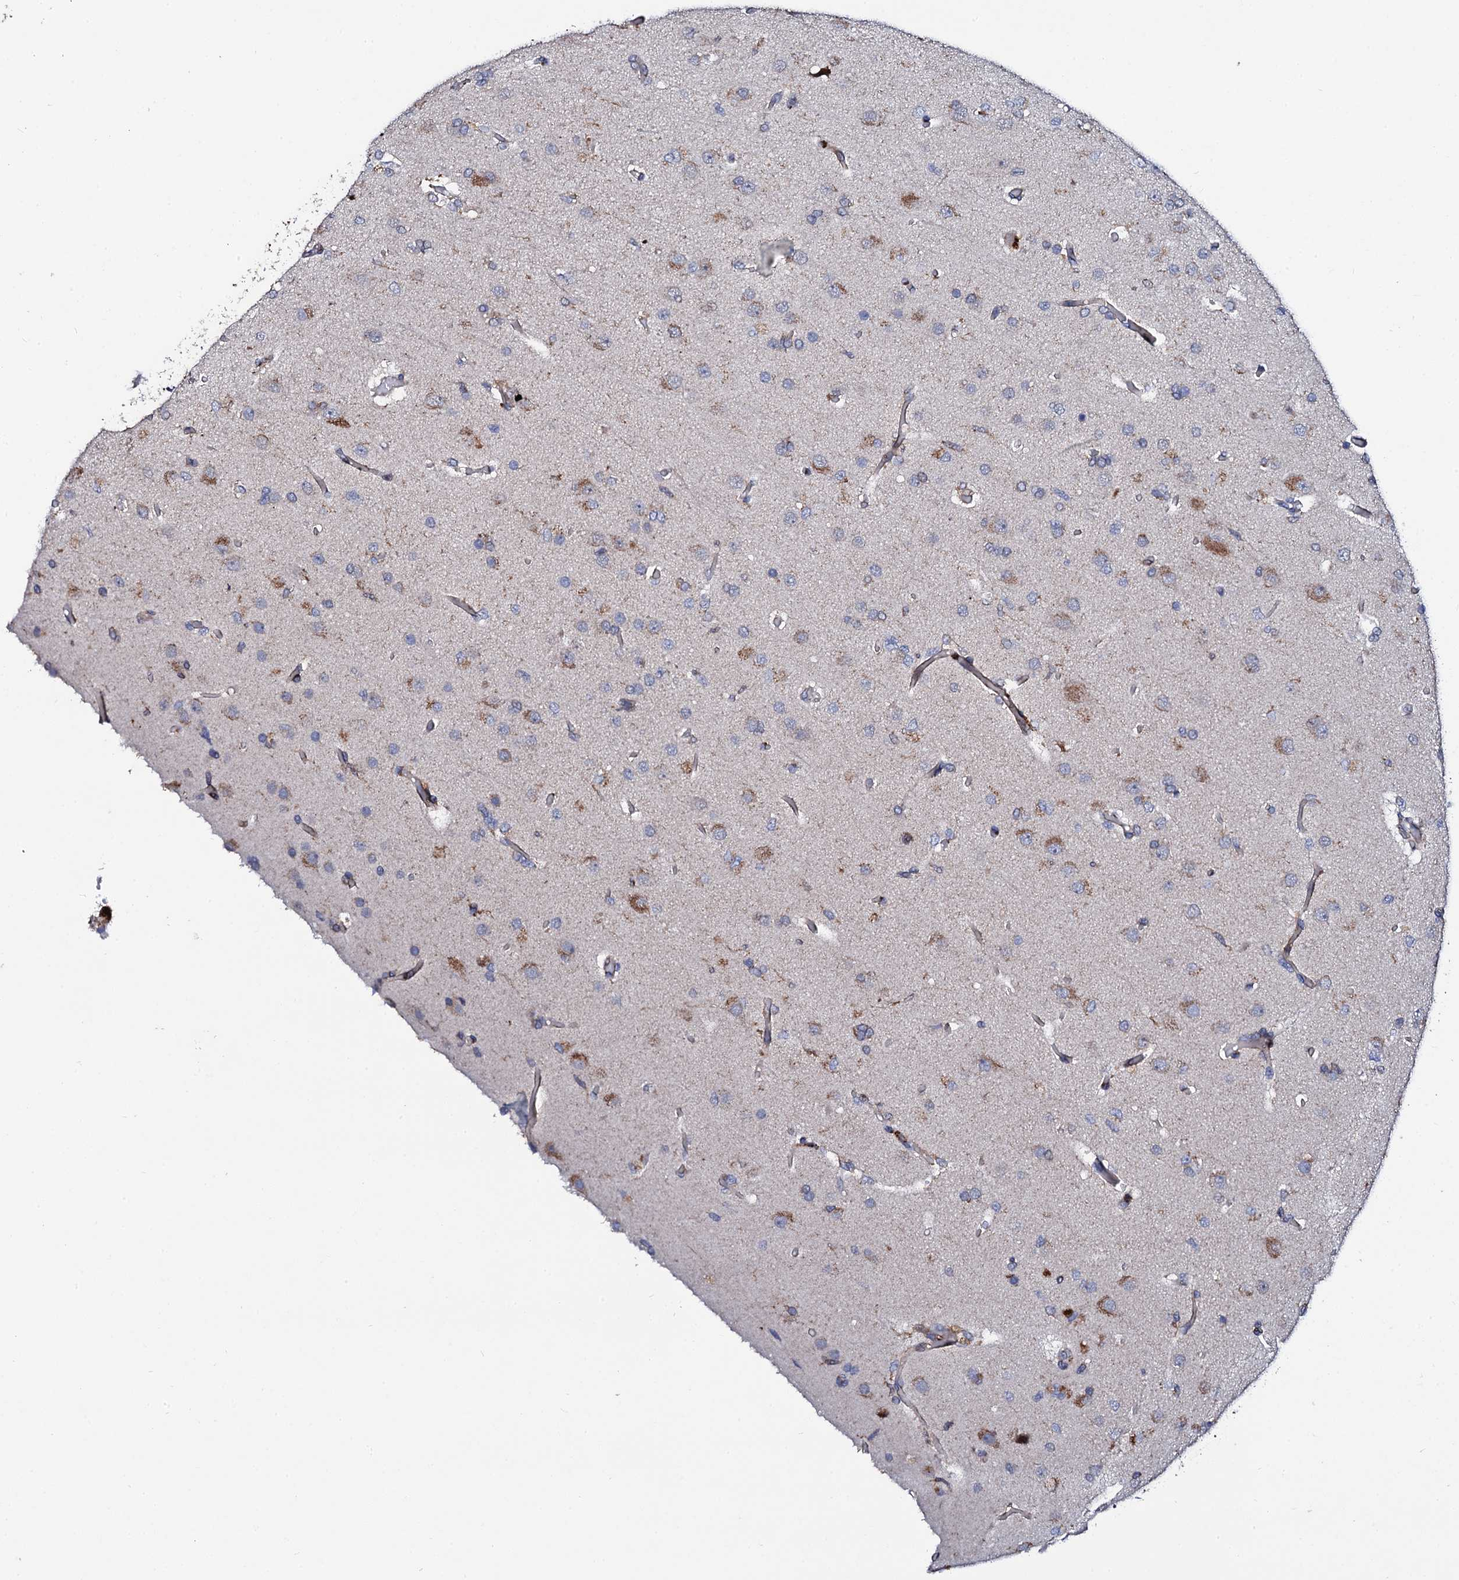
{"staining": {"intensity": "weak", "quantity": "<25%", "location": "cytoplasmic/membranous"}, "tissue": "glioma", "cell_type": "Tumor cells", "image_type": "cancer", "snomed": [{"axis": "morphology", "description": "Glioma, malignant, High grade"}, {"axis": "topography", "description": "Brain"}], "caption": "This histopathology image is of malignant high-grade glioma stained with IHC to label a protein in brown with the nuclei are counter-stained blue. There is no positivity in tumor cells.", "gene": "TCIRG1", "patient": {"sex": "female", "age": 74}}